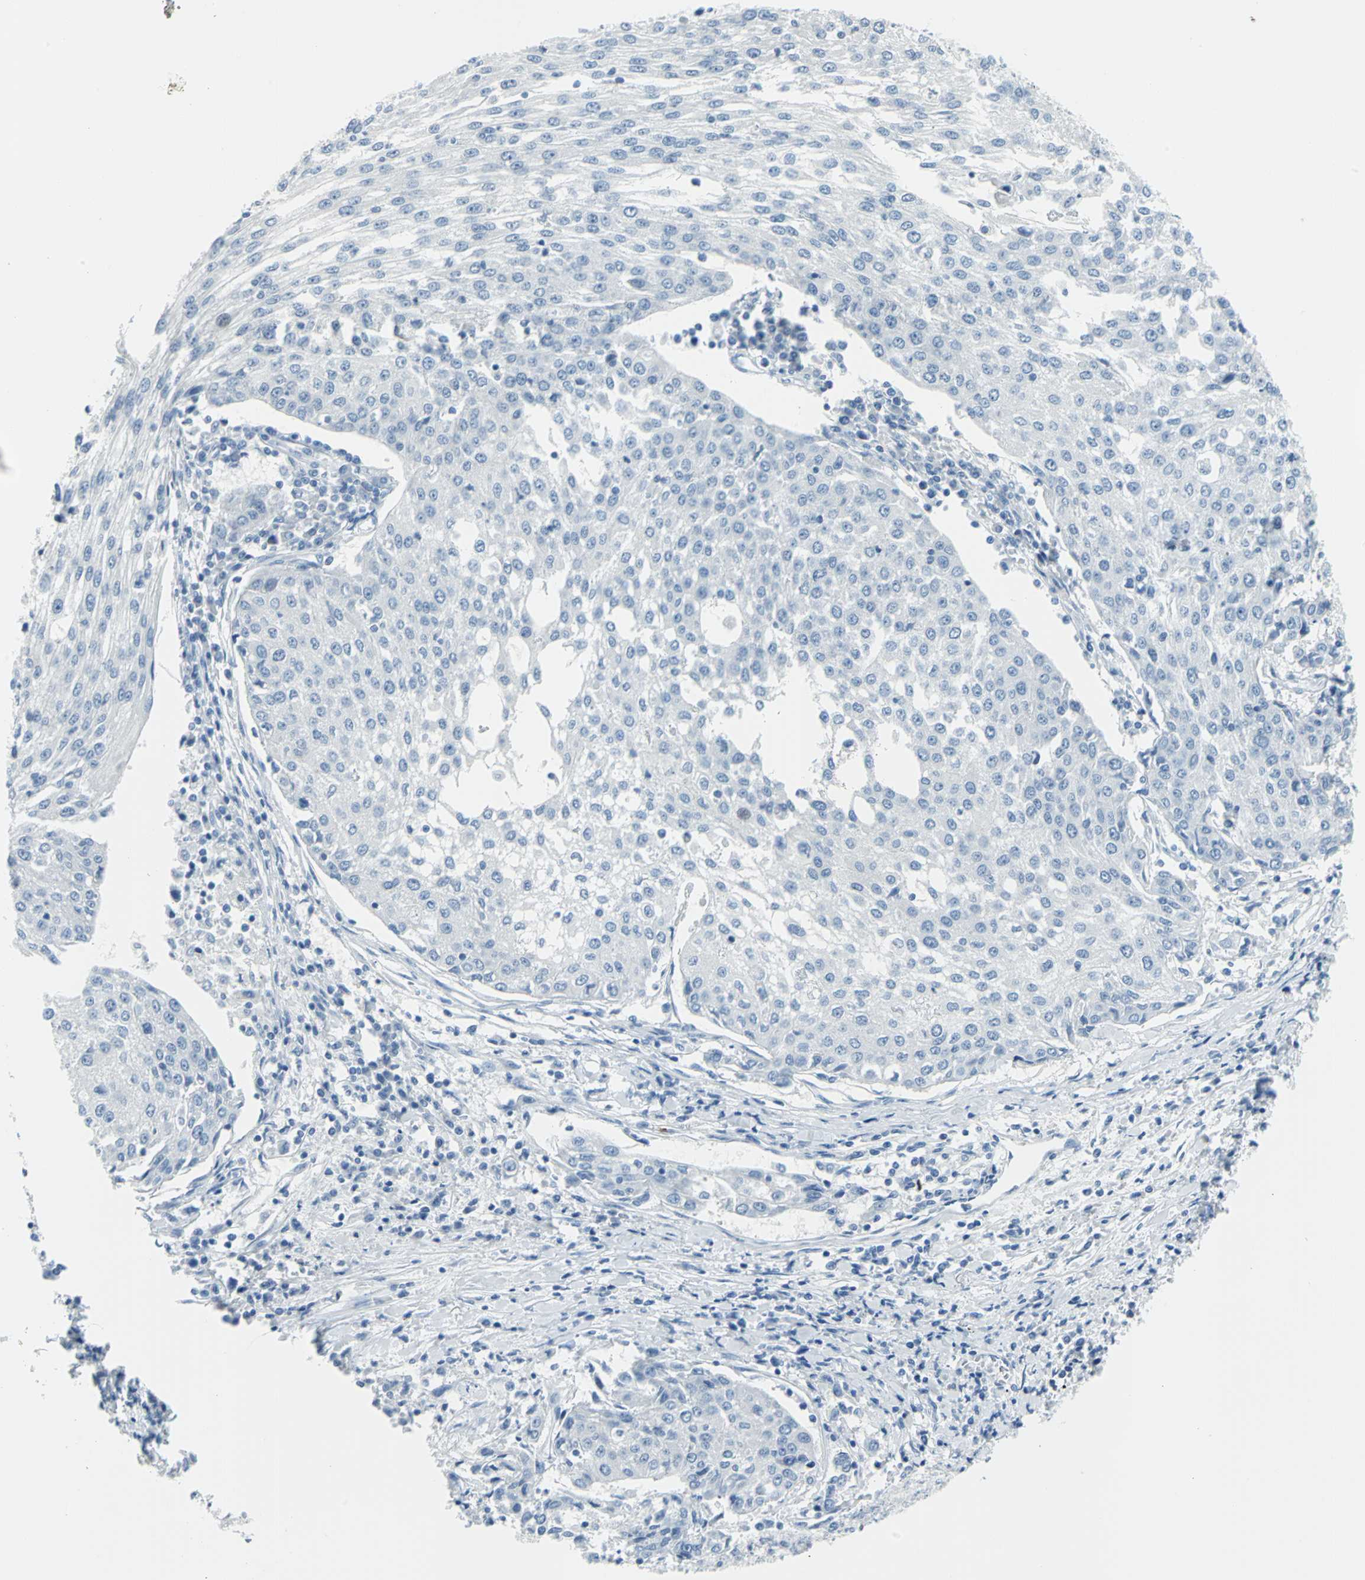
{"staining": {"intensity": "negative", "quantity": "none", "location": "none"}, "tissue": "urothelial cancer", "cell_type": "Tumor cells", "image_type": "cancer", "snomed": [{"axis": "morphology", "description": "Urothelial carcinoma, High grade"}, {"axis": "topography", "description": "Urinary bladder"}], "caption": "IHC photomicrograph of human urothelial cancer stained for a protein (brown), which exhibits no positivity in tumor cells.", "gene": "DNAI2", "patient": {"sex": "female", "age": 85}}